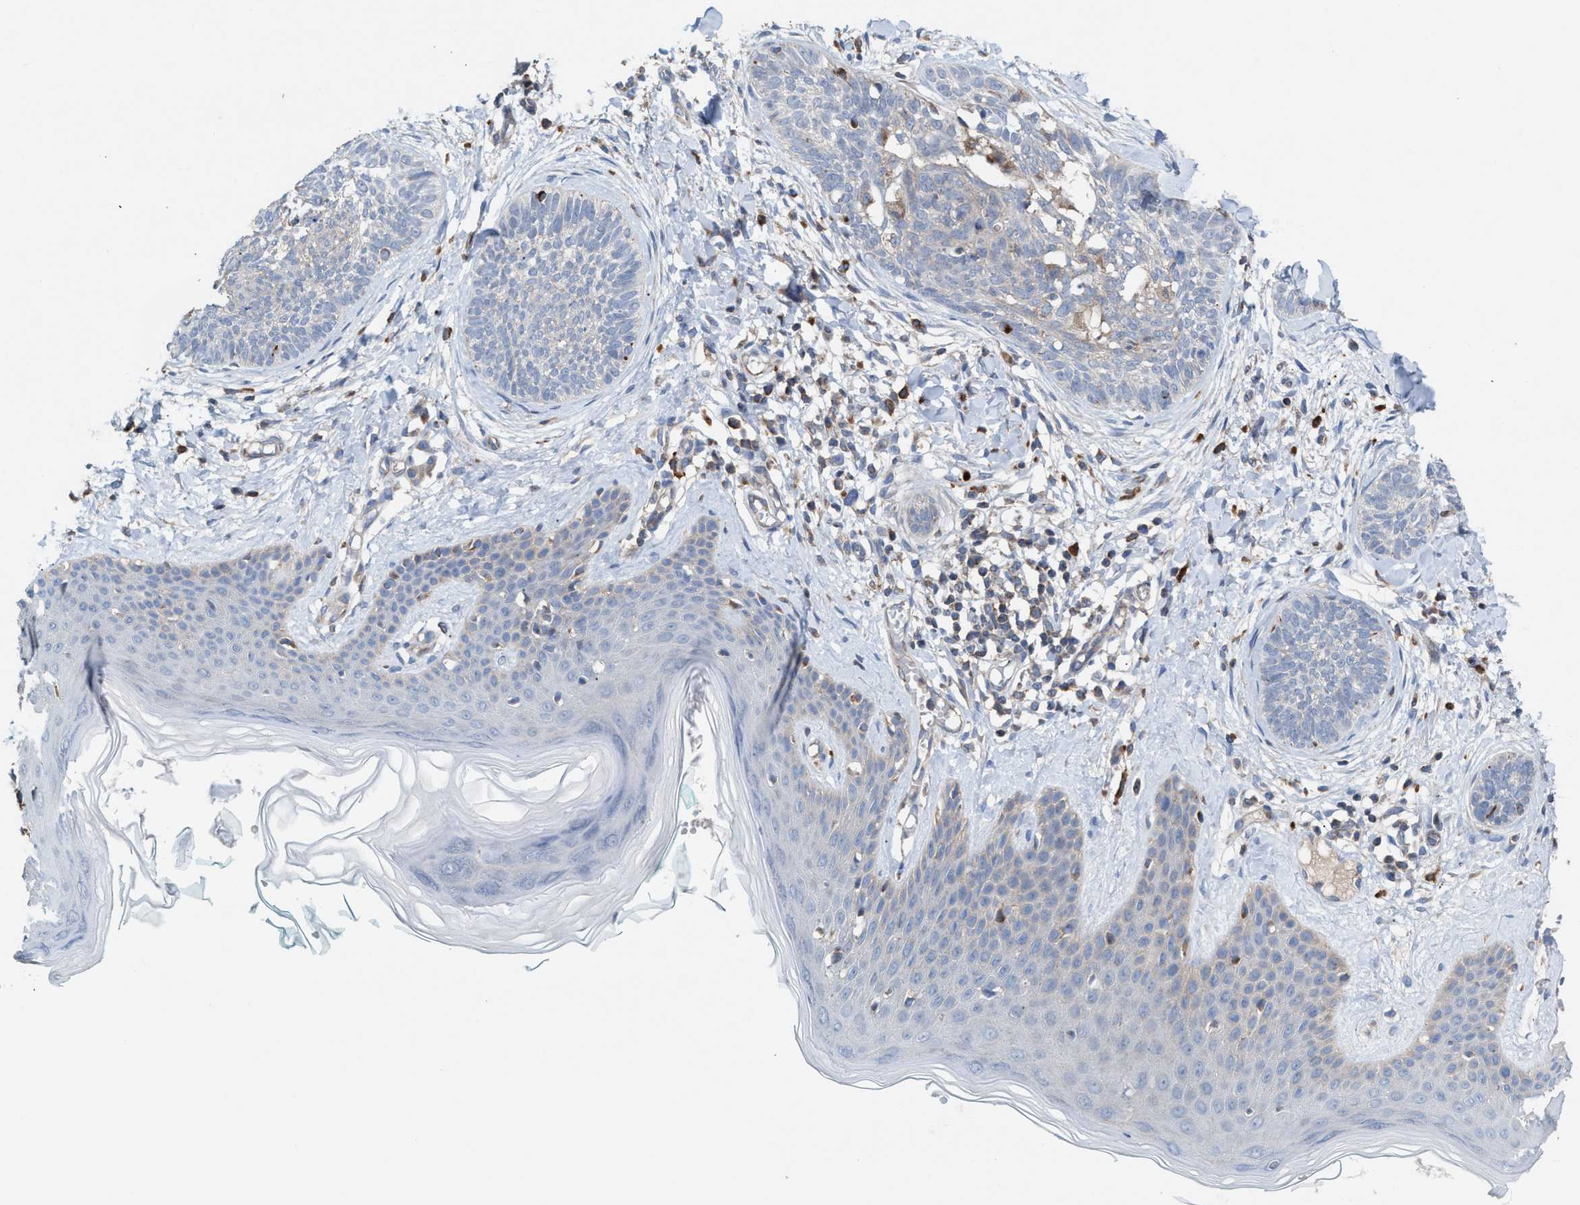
{"staining": {"intensity": "negative", "quantity": "none", "location": "none"}, "tissue": "skin cancer", "cell_type": "Tumor cells", "image_type": "cancer", "snomed": [{"axis": "morphology", "description": "Basal cell carcinoma"}, {"axis": "topography", "description": "Skin"}], "caption": "Immunohistochemistry (IHC) of basal cell carcinoma (skin) exhibits no positivity in tumor cells.", "gene": "MRM1", "patient": {"sex": "female", "age": 59}}